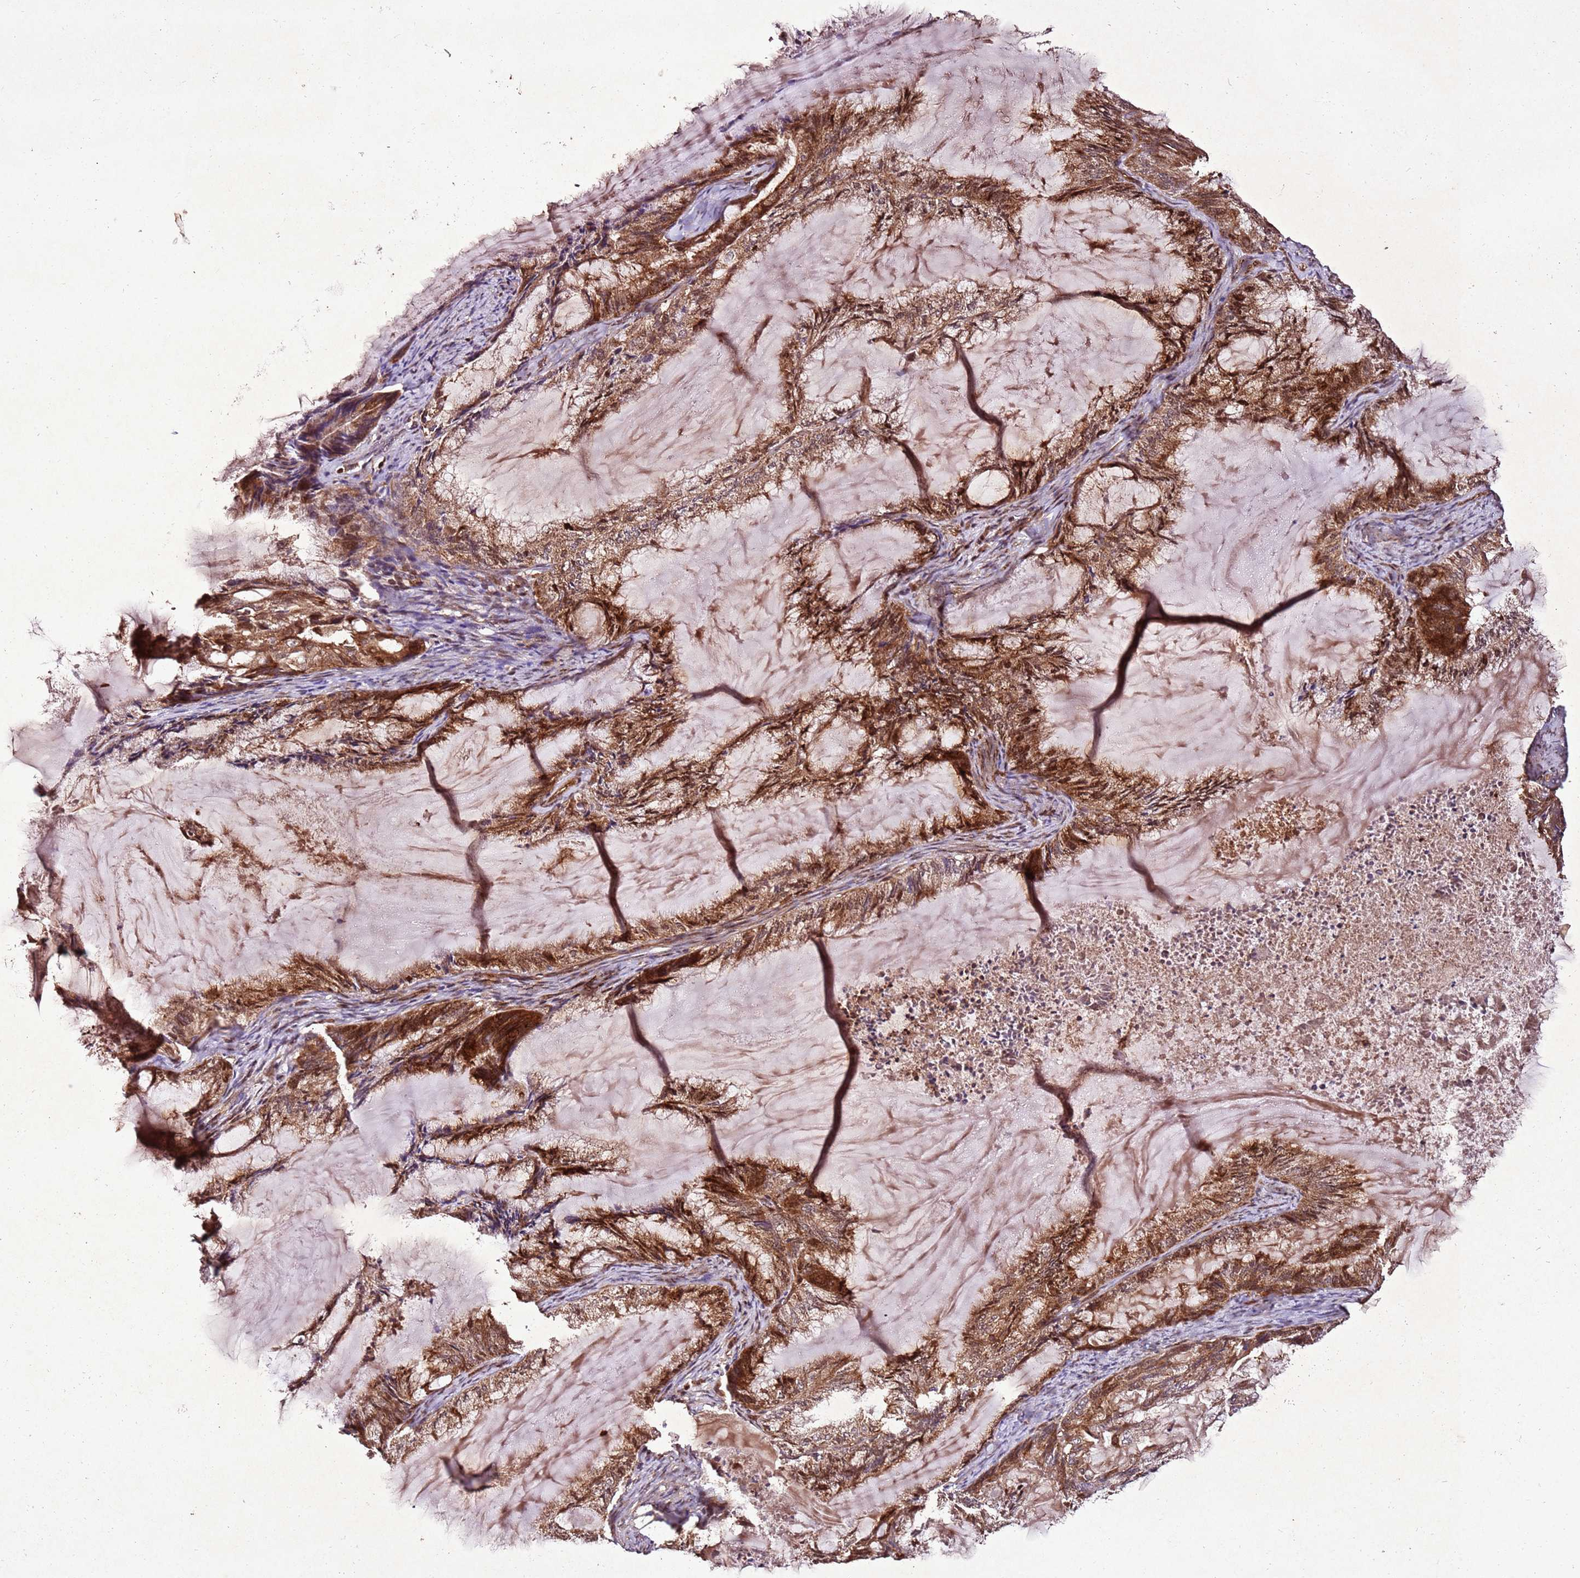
{"staining": {"intensity": "moderate", "quantity": ">75%", "location": "cytoplasmic/membranous,nuclear"}, "tissue": "endometrial cancer", "cell_type": "Tumor cells", "image_type": "cancer", "snomed": [{"axis": "morphology", "description": "Adenocarcinoma, NOS"}, {"axis": "topography", "description": "Endometrium"}], "caption": "Adenocarcinoma (endometrial) stained with DAB IHC shows medium levels of moderate cytoplasmic/membranous and nuclear staining in approximately >75% of tumor cells. (Stains: DAB (3,3'-diaminobenzidine) in brown, nuclei in blue, Microscopy: brightfield microscopy at high magnification).", "gene": "PTMA", "patient": {"sex": "female", "age": 86}}